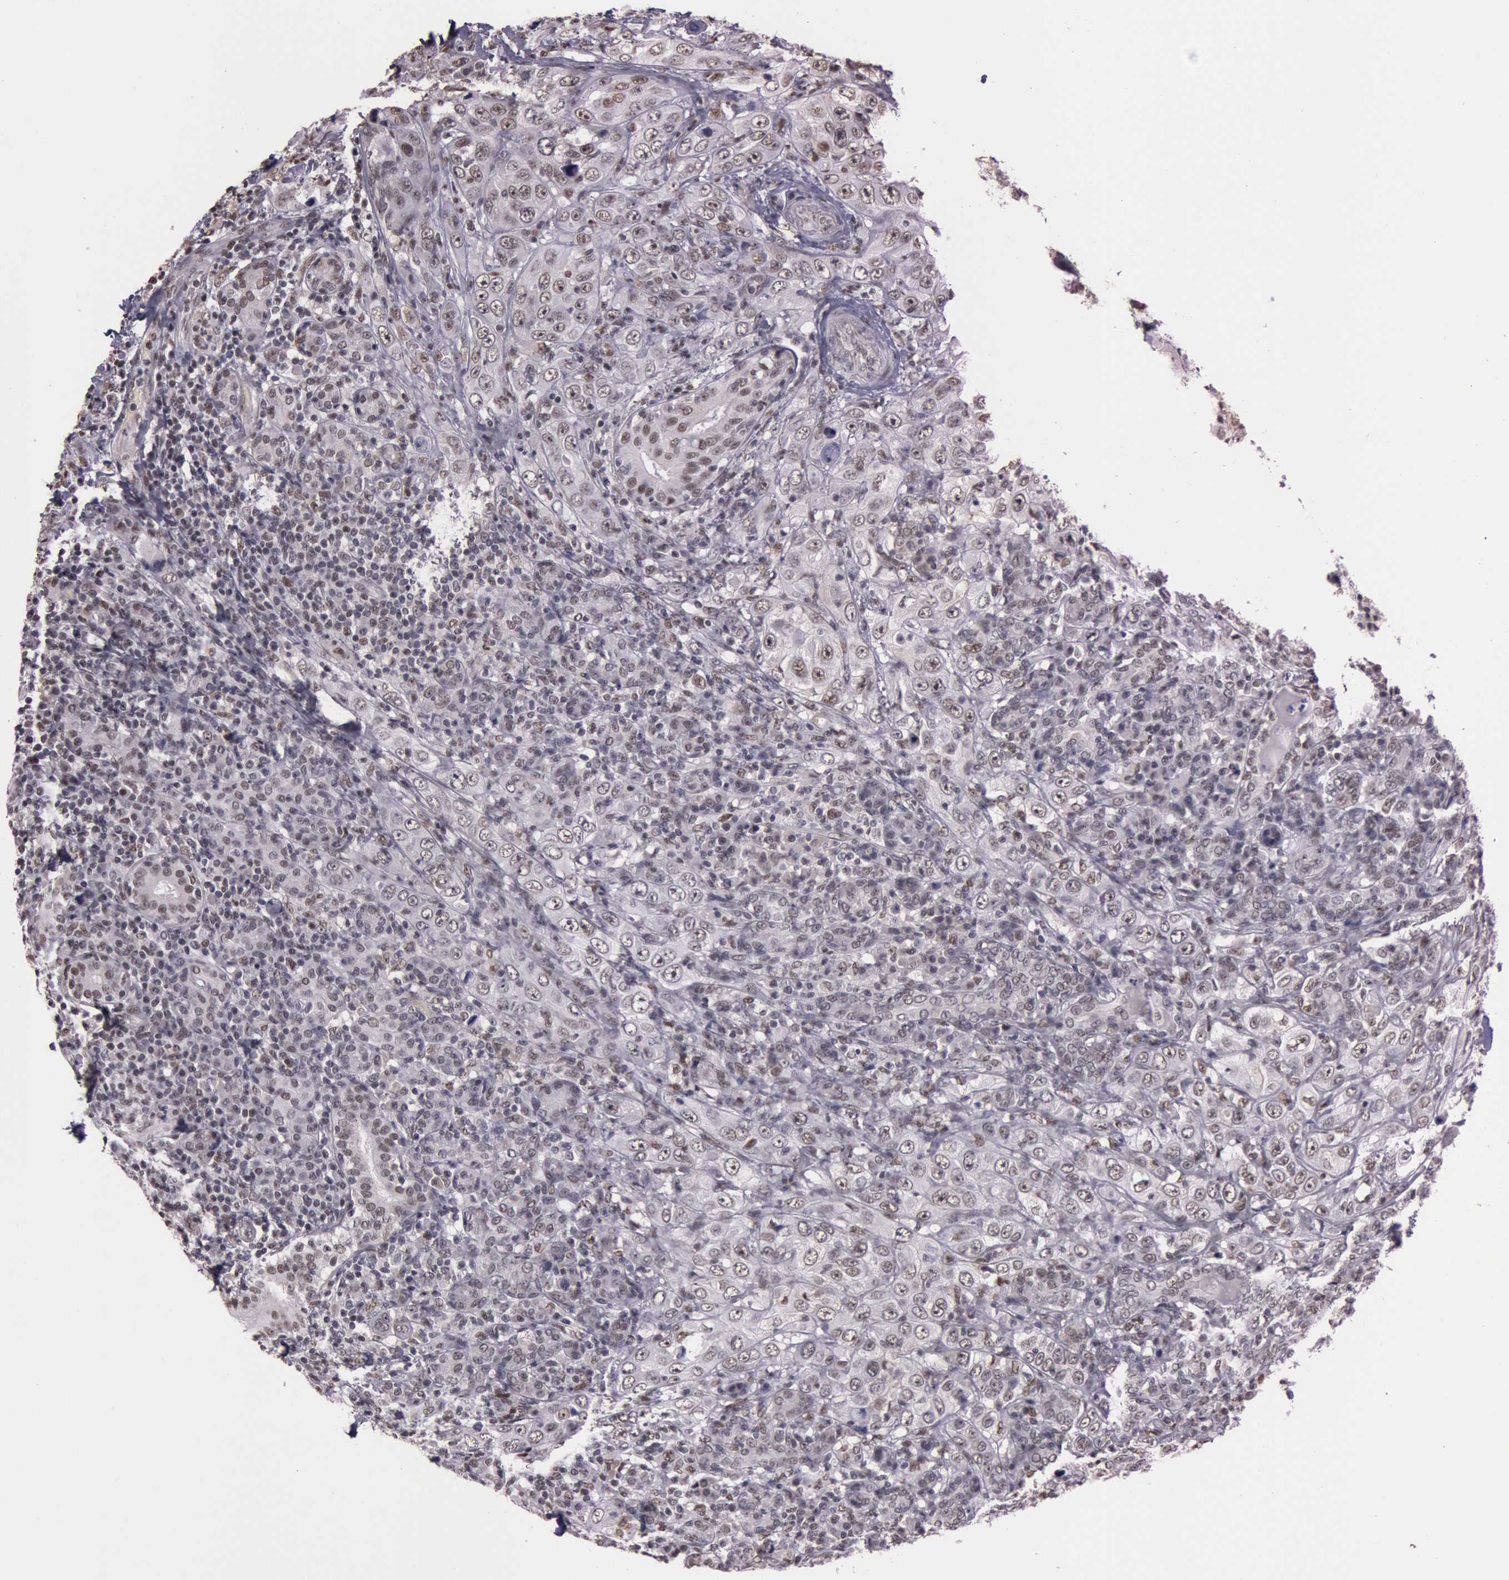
{"staining": {"intensity": "weak", "quantity": "25%-75%", "location": "nuclear"}, "tissue": "skin cancer", "cell_type": "Tumor cells", "image_type": "cancer", "snomed": [{"axis": "morphology", "description": "Squamous cell carcinoma, NOS"}, {"axis": "topography", "description": "Skin"}], "caption": "Immunohistochemistry photomicrograph of neoplastic tissue: human squamous cell carcinoma (skin) stained using IHC displays low levels of weak protein expression localized specifically in the nuclear of tumor cells, appearing as a nuclear brown color.", "gene": "TASL", "patient": {"sex": "male", "age": 84}}